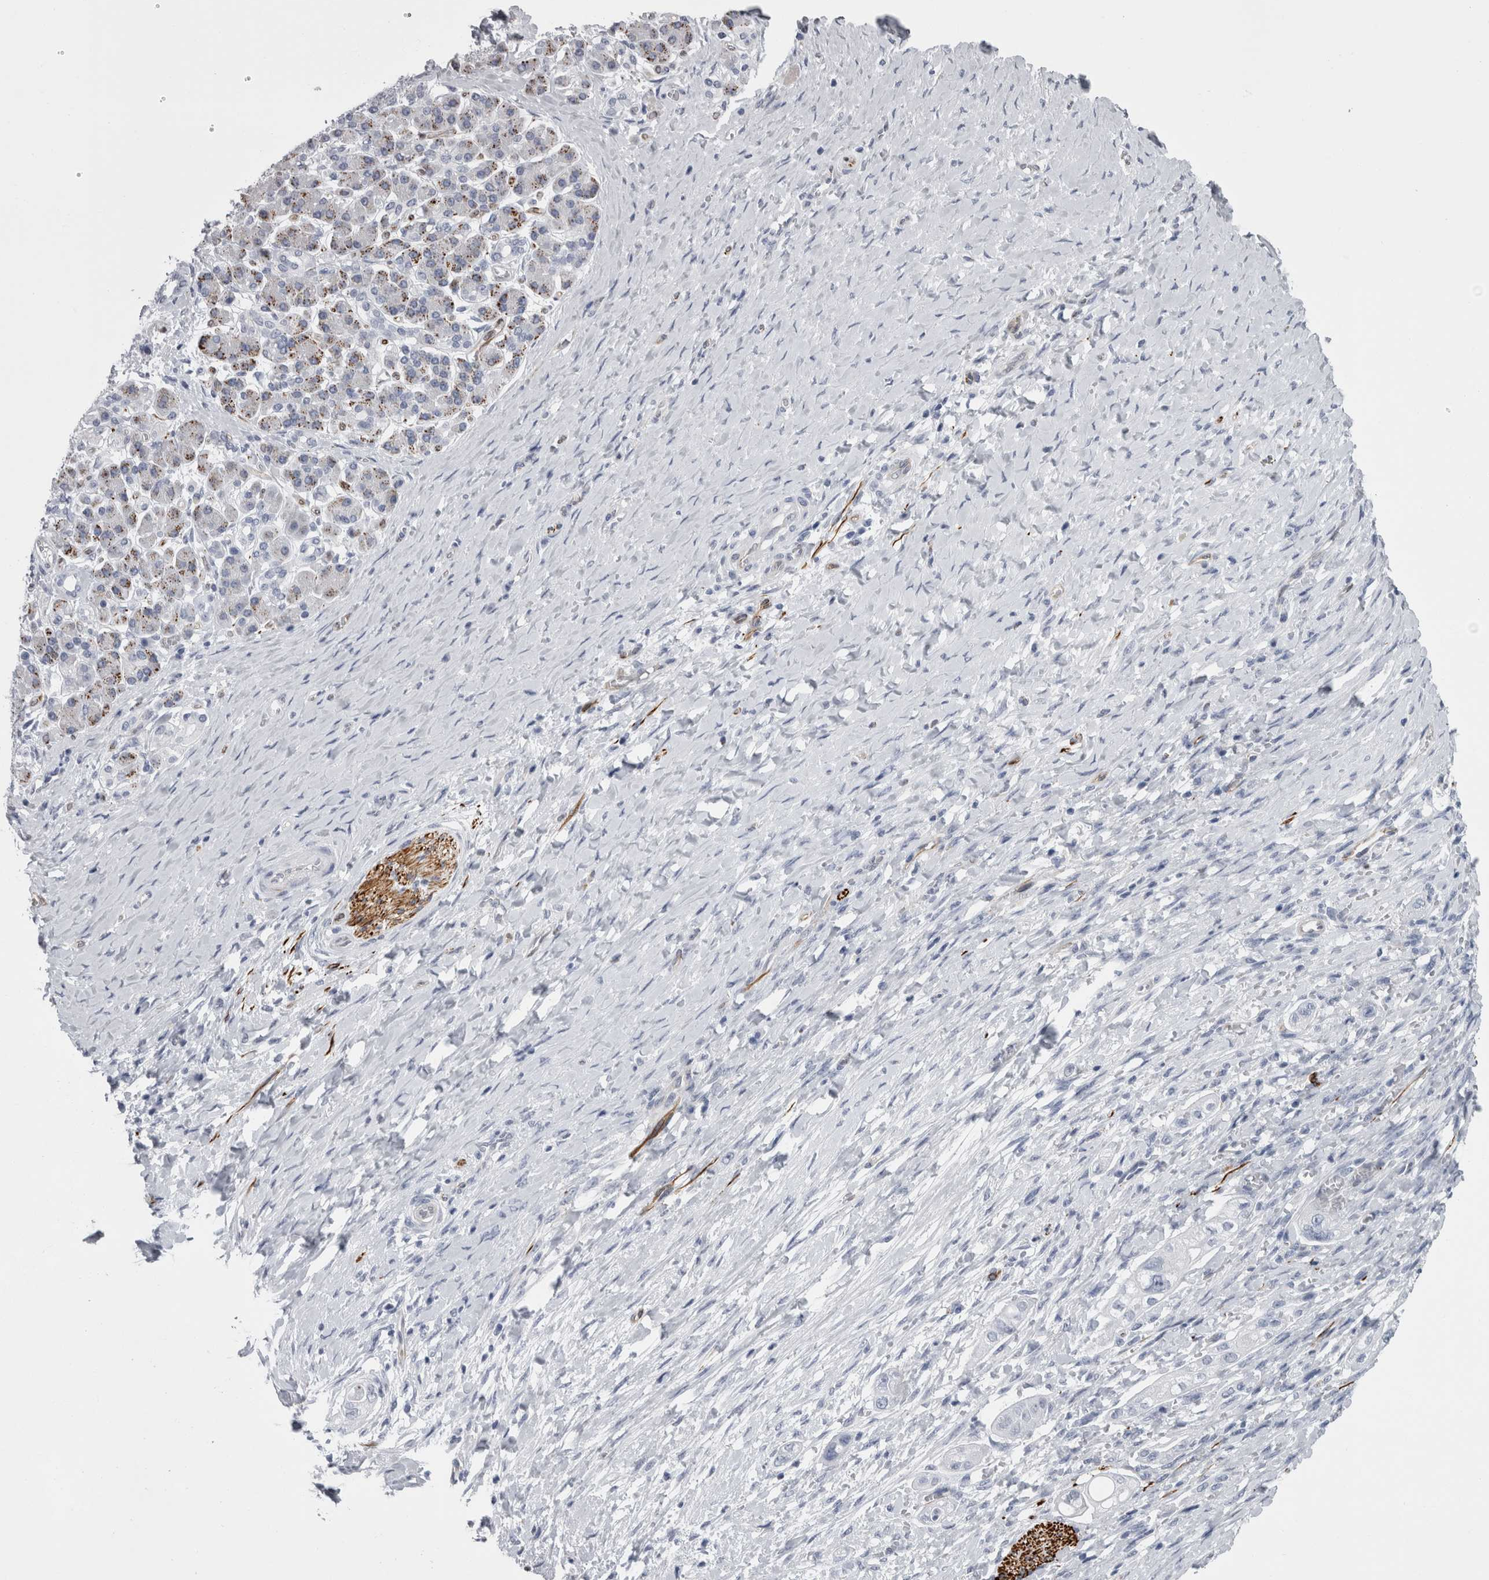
{"staining": {"intensity": "negative", "quantity": "none", "location": "none"}, "tissue": "pancreatic cancer", "cell_type": "Tumor cells", "image_type": "cancer", "snomed": [{"axis": "morphology", "description": "Adenocarcinoma, NOS"}, {"axis": "topography", "description": "Pancreas"}], "caption": "DAB immunohistochemical staining of human pancreatic adenocarcinoma shows no significant expression in tumor cells. Brightfield microscopy of immunohistochemistry stained with DAB (3,3'-diaminobenzidine) (brown) and hematoxylin (blue), captured at high magnification.", "gene": "VWDE", "patient": {"sex": "male", "age": 58}}